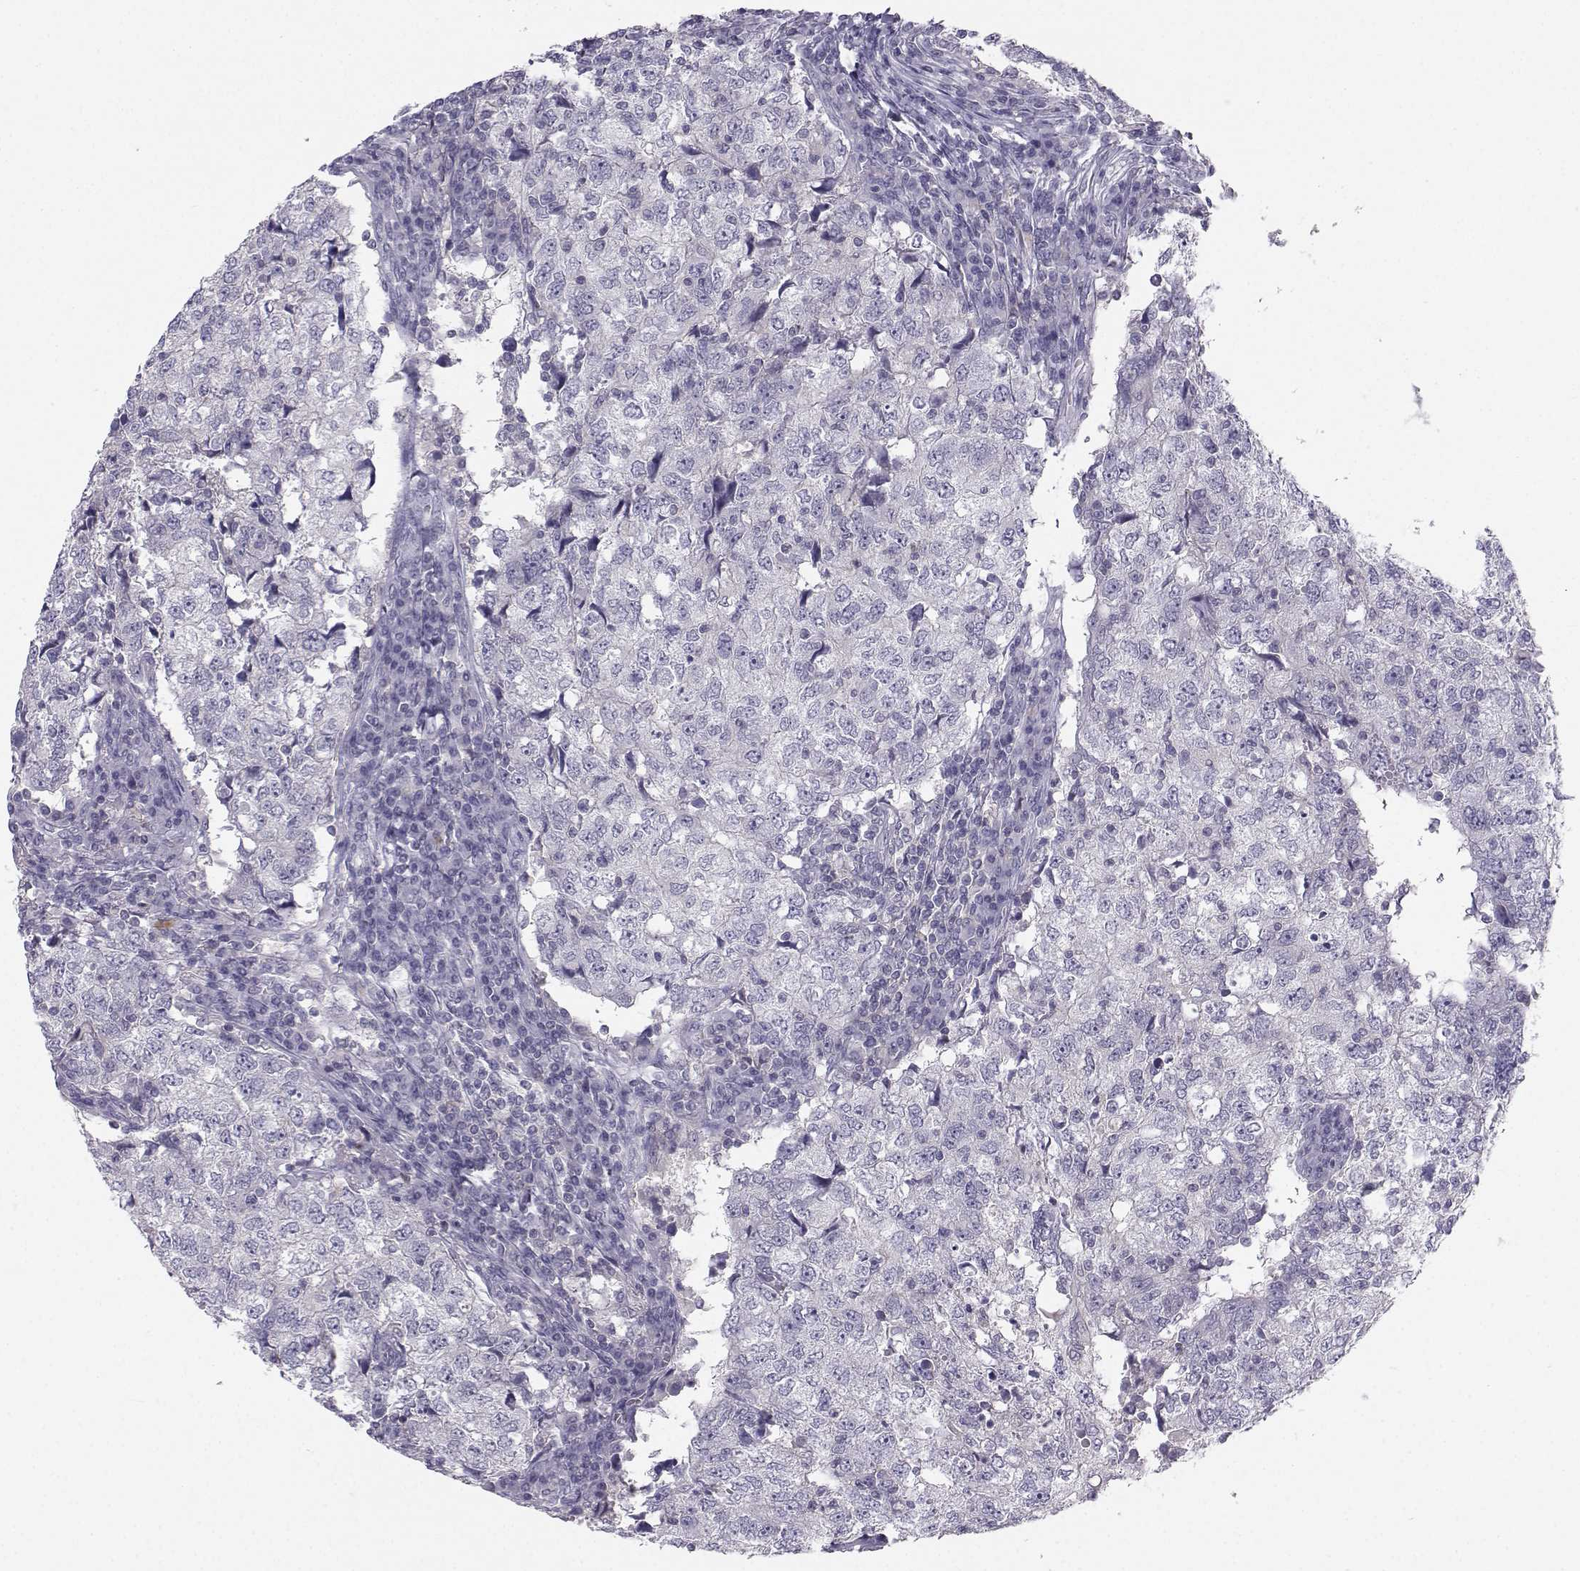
{"staining": {"intensity": "negative", "quantity": "none", "location": "none"}, "tissue": "breast cancer", "cell_type": "Tumor cells", "image_type": "cancer", "snomed": [{"axis": "morphology", "description": "Duct carcinoma"}, {"axis": "topography", "description": "Breast"}], "caption": "IHC histopathology image of neoplastic tissue: breast cancer stained with DAB (3,3'-diaminobenzidine) reveals no significant protein positivity in tumor cells.", "gene": "MROH7", "patient": {"sex": "female", "age": 30}}